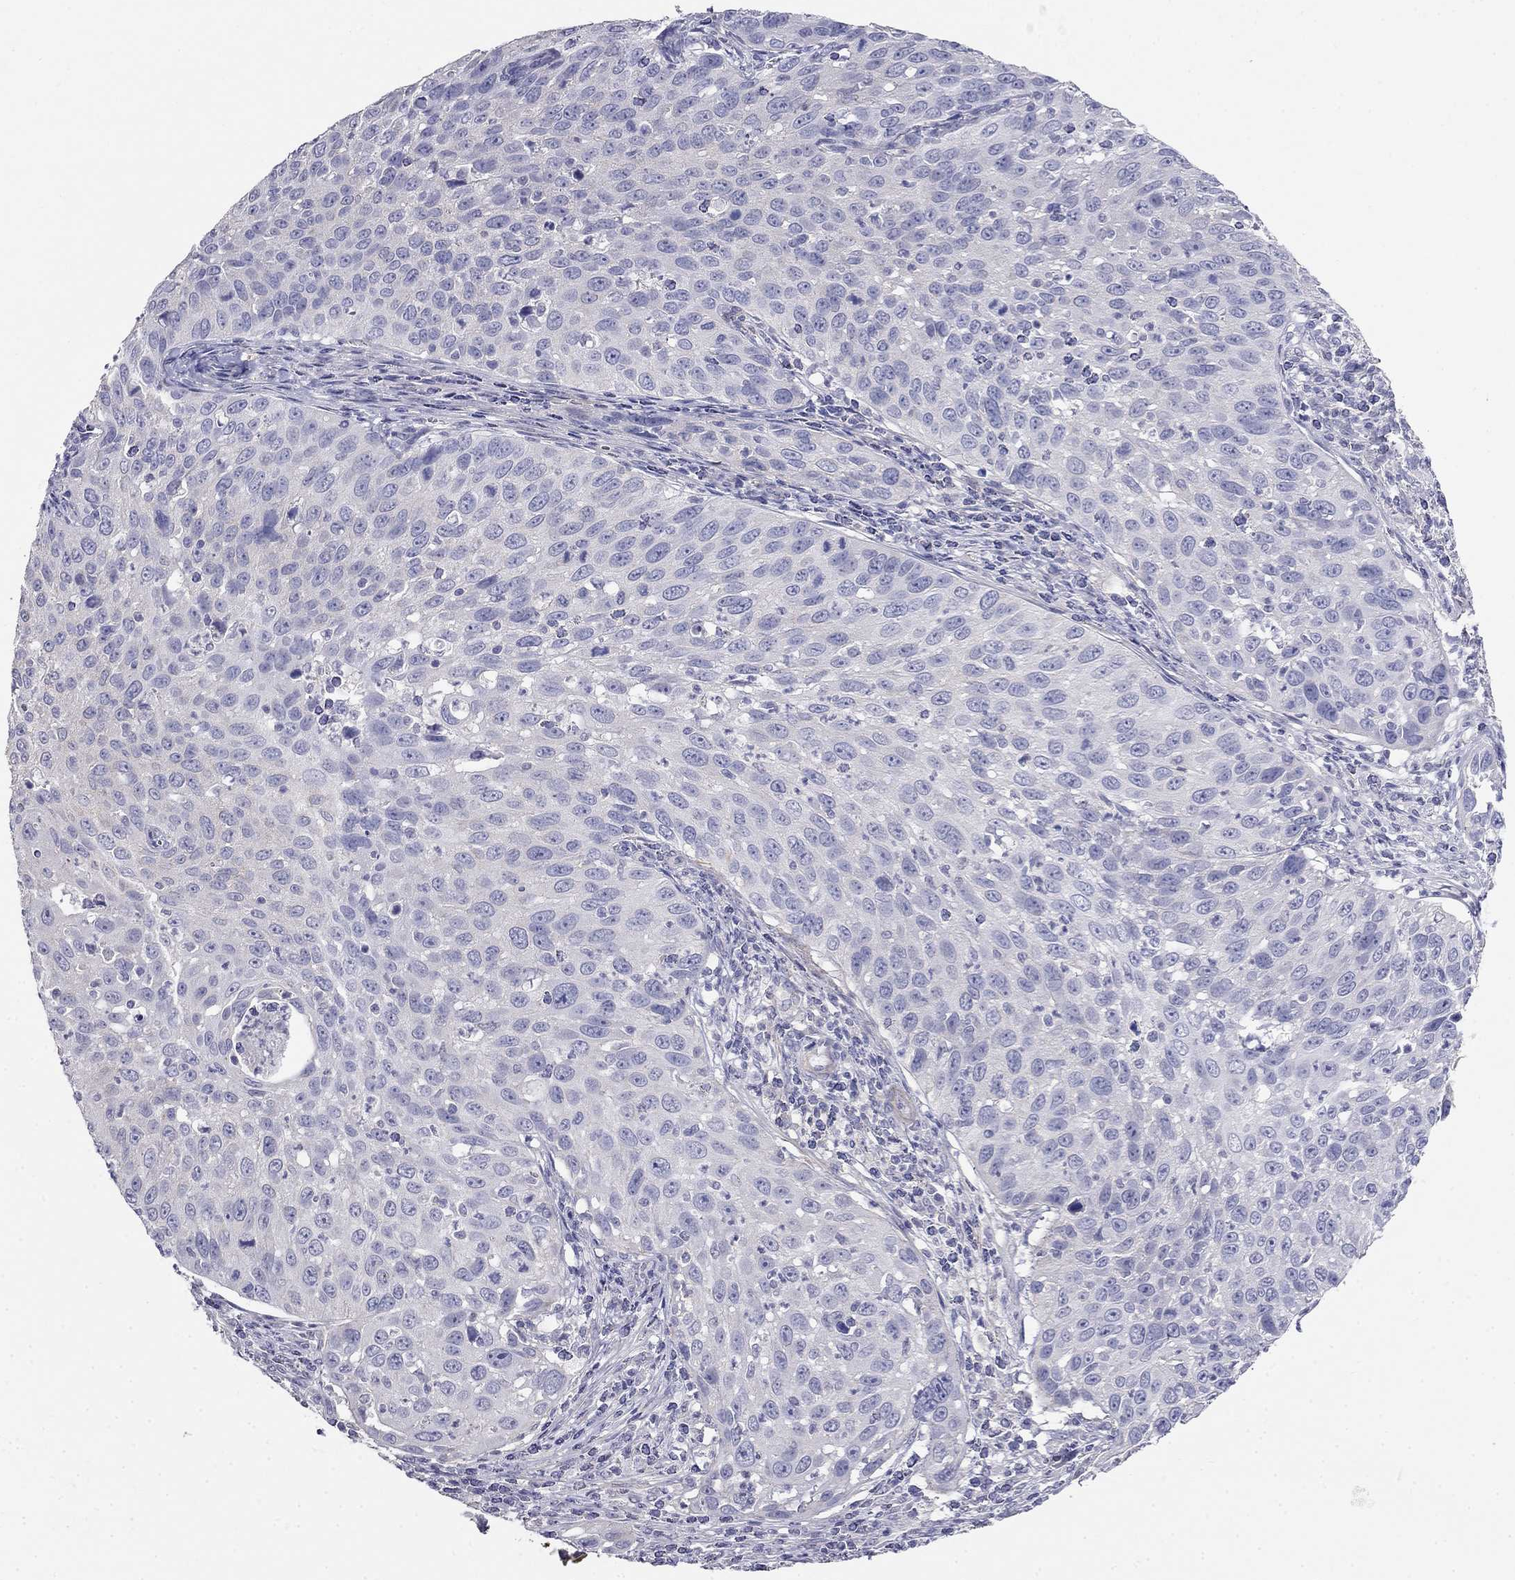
{"staining": {"intensity": "negative", "quantity": "none", "location": "none"}, "tissue": "cervical cancer", "cell_type": "Tumor cells", "image_type": "cancer", "snomed": [{"axis": "morphology", "description": "Squamous cell carcinoma, NOS"}, {"axis": "topography", "description": "Cervix"}], "caption": "IHC micrograph of neoplastic tissue: squamous cell carcinoma (cervical) stained with DAB (3,3'-diaminobenzidine) reveals no significant protein positivity in tumor cells. Brightfield microscopy of IHC stained with DAB (brown) and hematoxylin (blue), captured at high magnification.", "gene": "LY6H", "patient": {"sex": "female", "age": 26}}